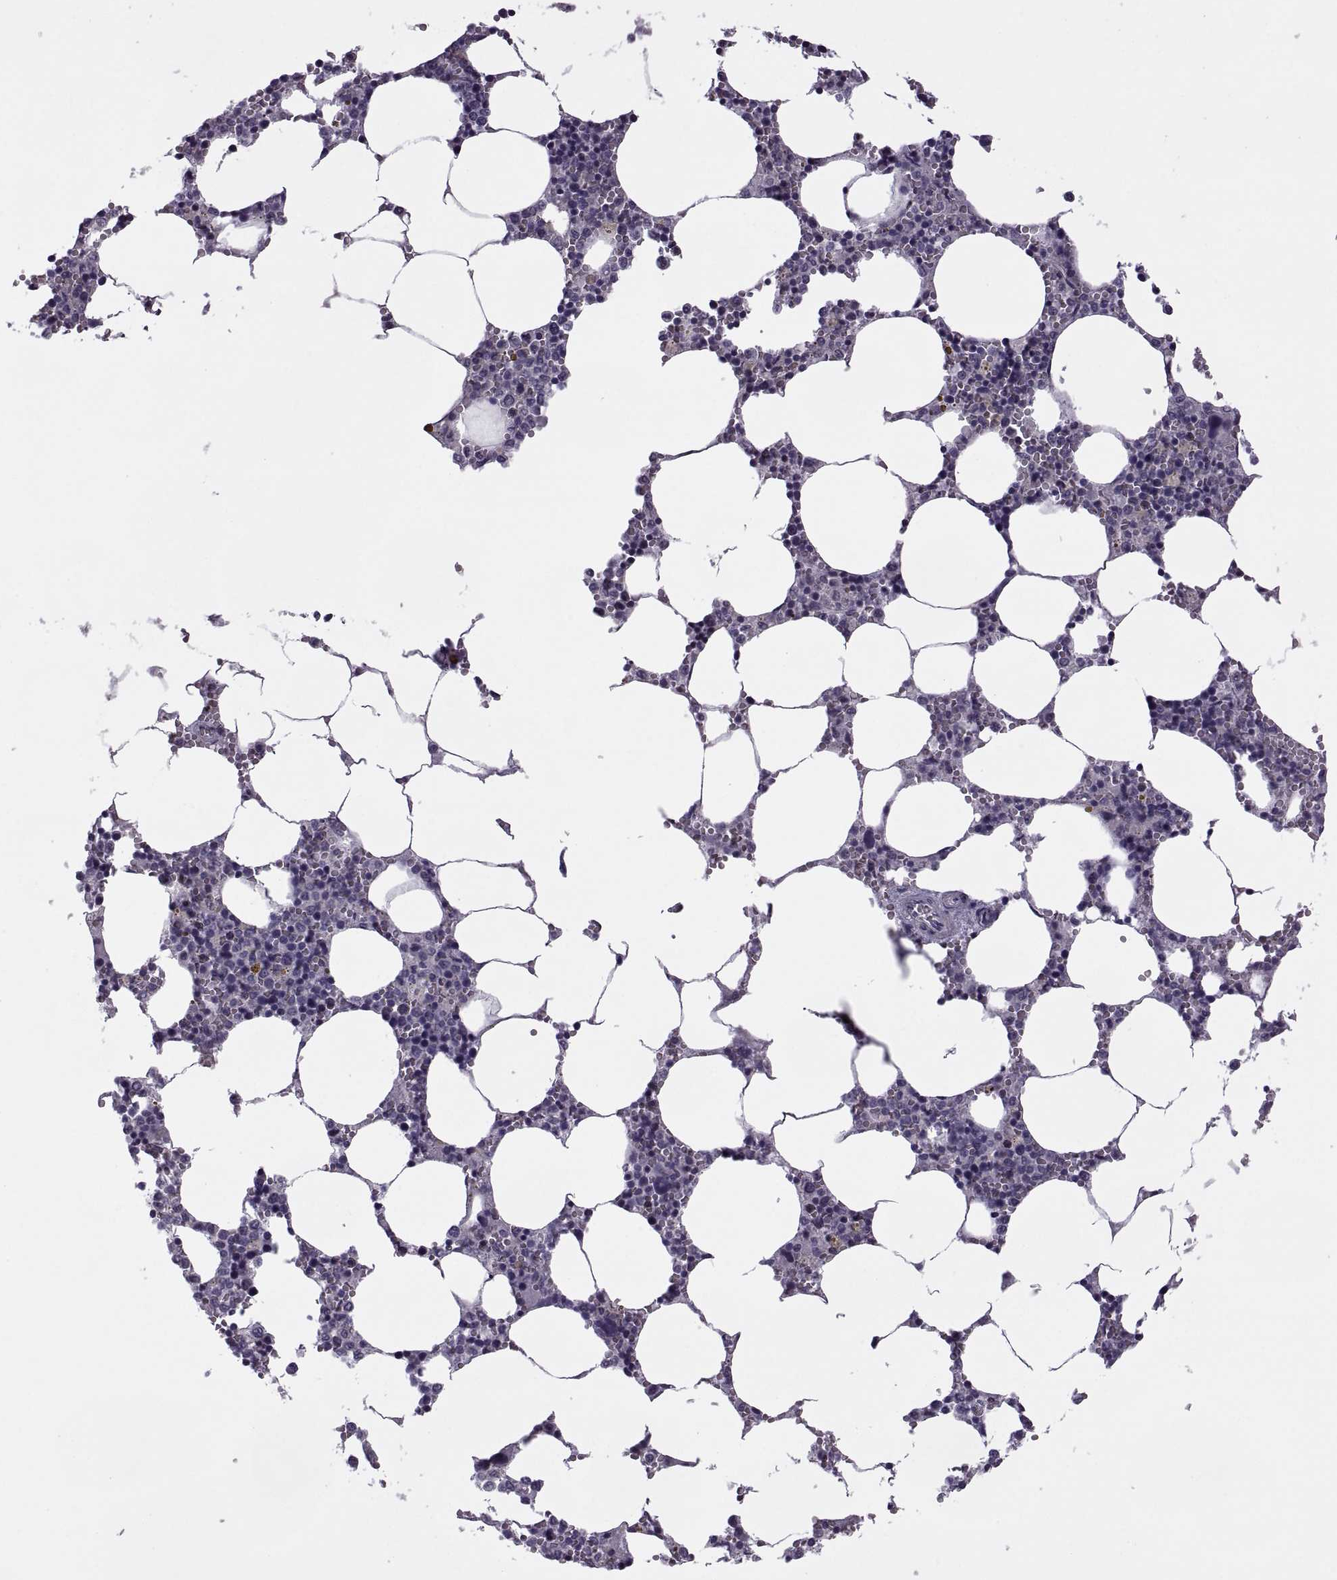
{"staining": {"intensity": "negative", "quantity": "none", "location": "none"}, "tissue": "bone marrow", "cell_type": "Hematopoietic cells", "image_type": "normal", "snomed": [{"axis": "morphology", "description": "Normal tissue, NOS"}, {"axis": "topography", "description": "Bone marrow"}], "caption": "Photomicrograph shows no significant protein positivity in hematopoietic cells of unremarkable bone marrow. (Immunohistochemistry, brightfield microscopy, high magnification).", "gene": "RIPK4", "patient": {"sex": "female", "age": 64}}